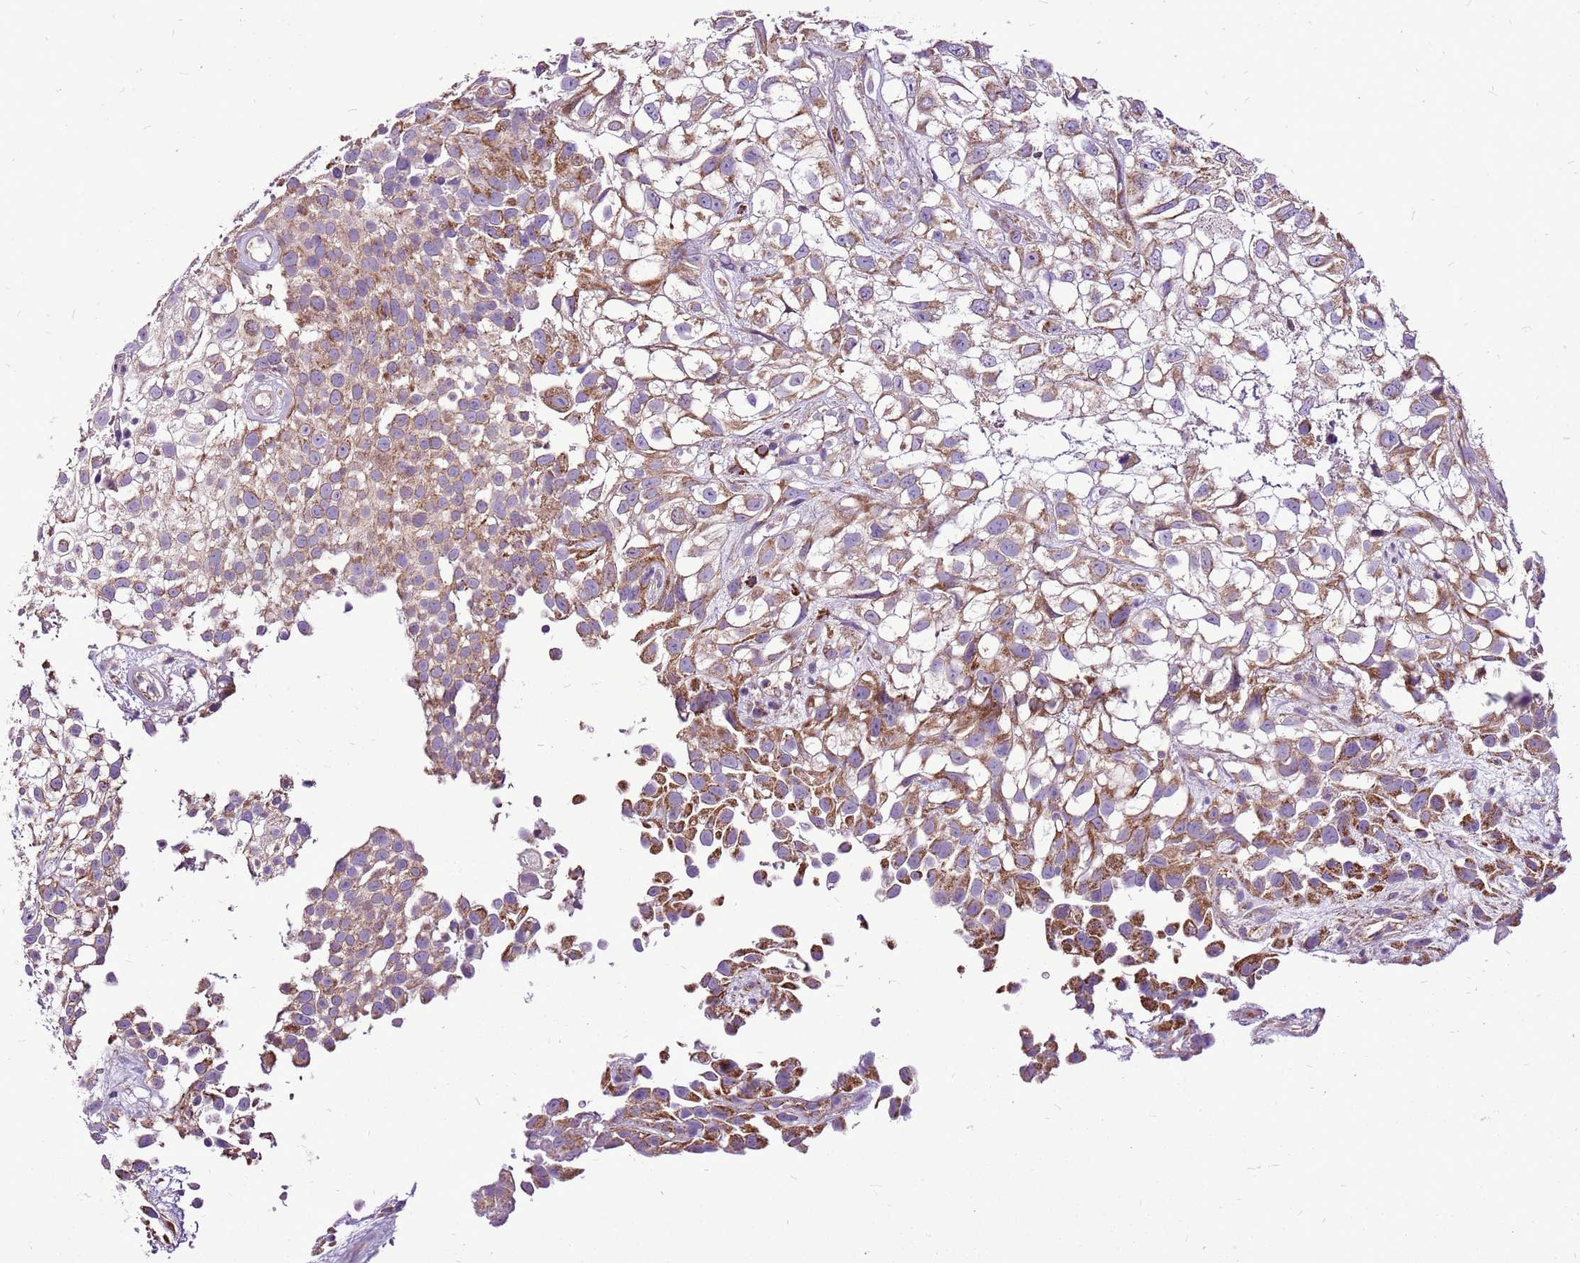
{"staining": {"intensity": "moderate", "quantity": ">75%", "location": "cytoplasmic/membranous"}, "tissue": "urothelial cancer", "cell_type": "Tumor cells", "image_type": "cancer", "snomed": [{"axis": "morphology", "description": "Urothelial carcinoma, High grade"}, {"axis": "topography", "description": "Urinary bladder"}], "caption": "A brown stain highlights moderate cytoplasmic/membranous staining of a protein in urothelial cancer tumor cells. Using DAB (brown) and hematoxylin (blue) stains, captured at high magnification using brightfield microscopy.", "gene": "GCDH", "patient": {"sex": "male", "age": 56}}